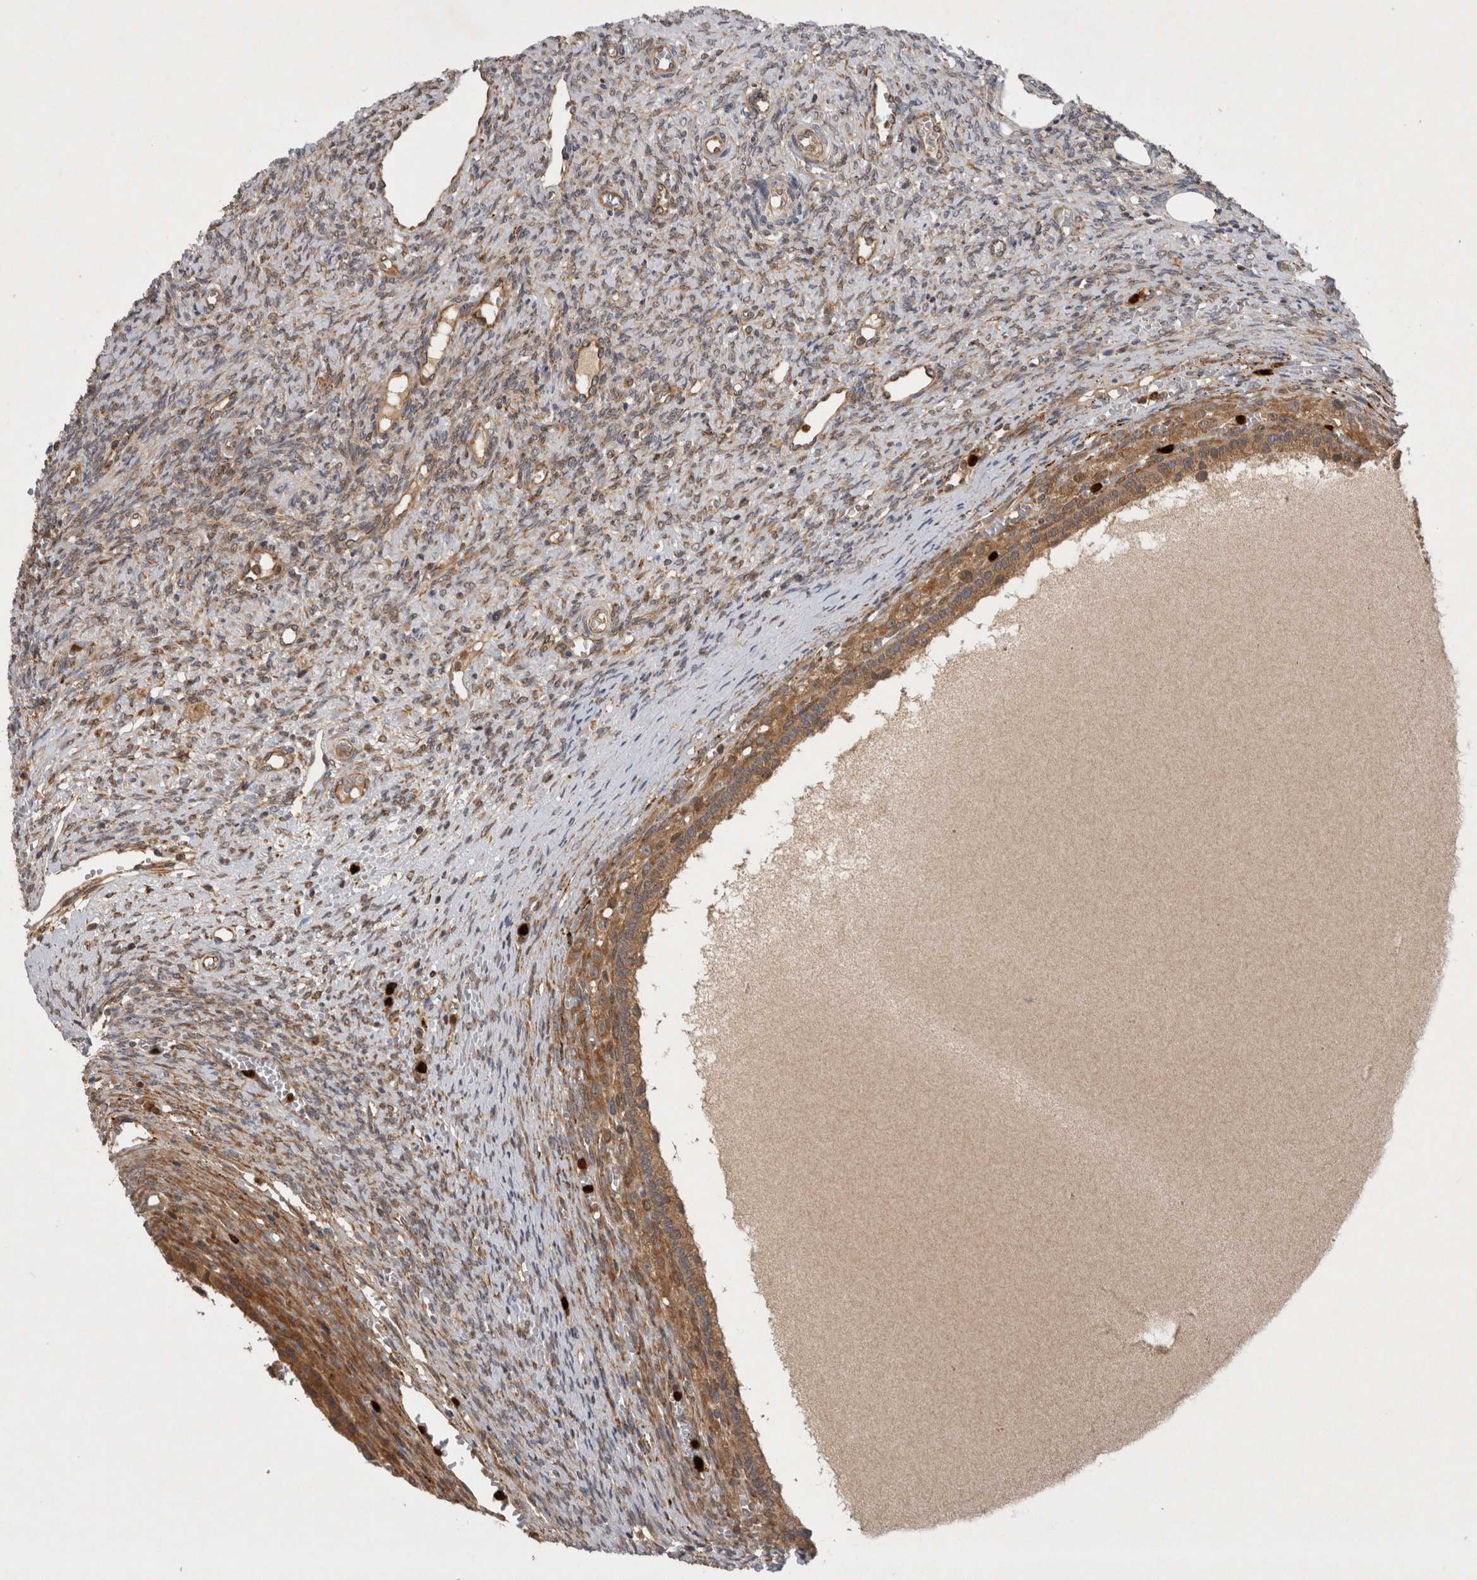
{"staining": {"intensity": "moderate", "quantity": ">75%", "location": "cytoplasmic/membranous"}, "tissue": "ovary", "cell_type": "Follicle cells", "image_type": "normal", "snomed": [{"axis": "morphology", "description": "Normal tissue, NOS"}, {"axis": "topography", "description": "Ovary"}], "caption": "Follicle cells show medium levels of moderate cytoplasmic/membranous expression in approximately >75% of cells in unremarkable ovary. (brown staining indicates protein expression, while blue staining denotes nuclei).", "gene": "PDCD2", "patient": {"sex": "female", "age": 41}}